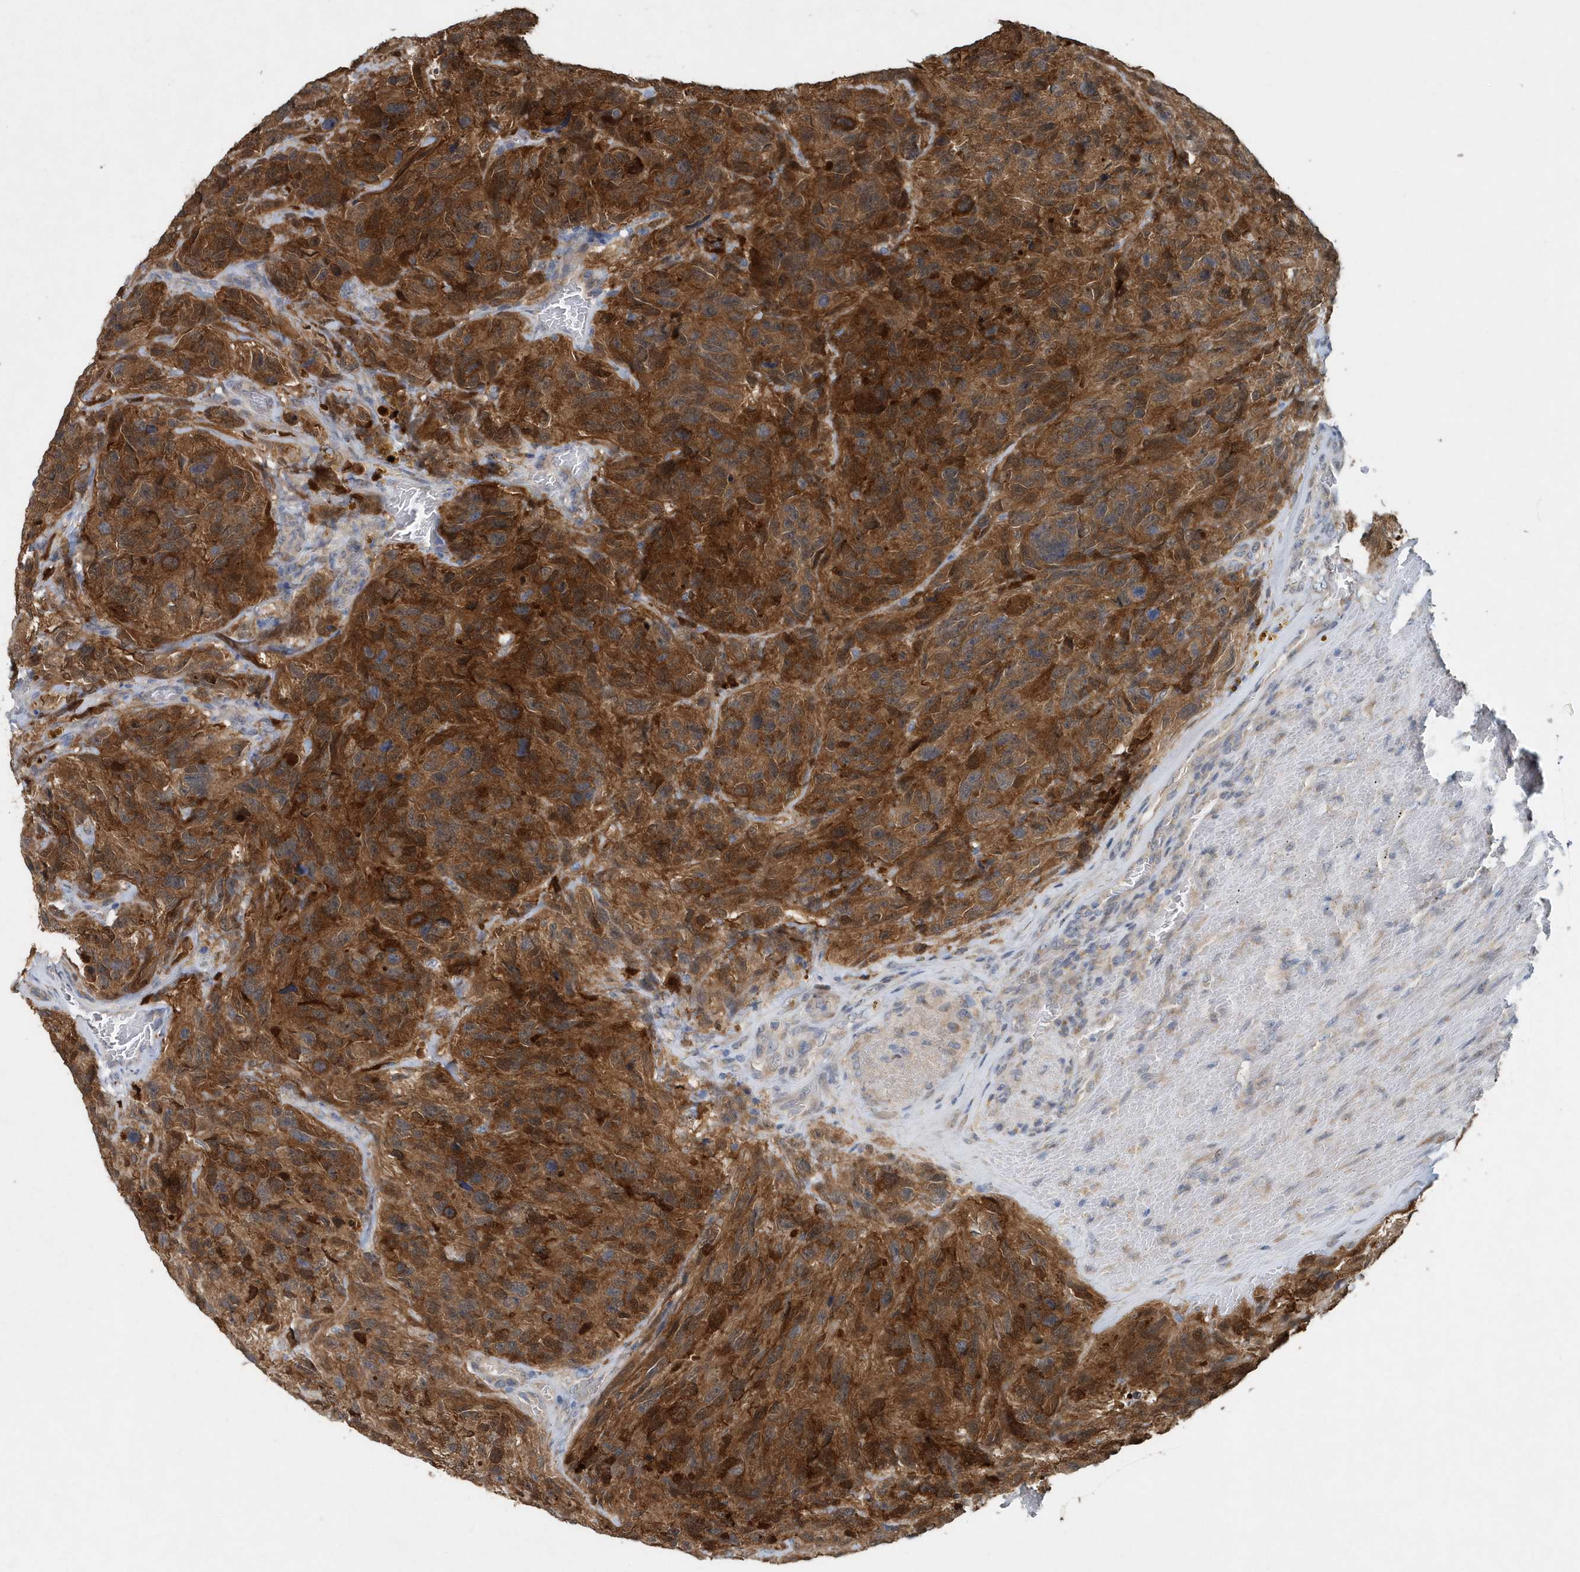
{"staining": {"intensity": "moderate", "quantity": ">75%", "location": "cytoplasmic/membranous"}, "tissue": "glioma", "cell_type": "Tumor cells", "image_type": "cancer", "snomed": [{"axis": "morphology", "description": "Glioma, malignant, High grade"}, {"axis": "topography", "description": "Brain"}], "caption": "A high-resolution histopathology image shows immunohistochemistry (IHC) staining of glioma, which displays moderate cytoplasmic/membranous staining in approximately >75% of tumor cells.", "gene": "PFN2", "patient": {"sex": "male", "age": 69}}